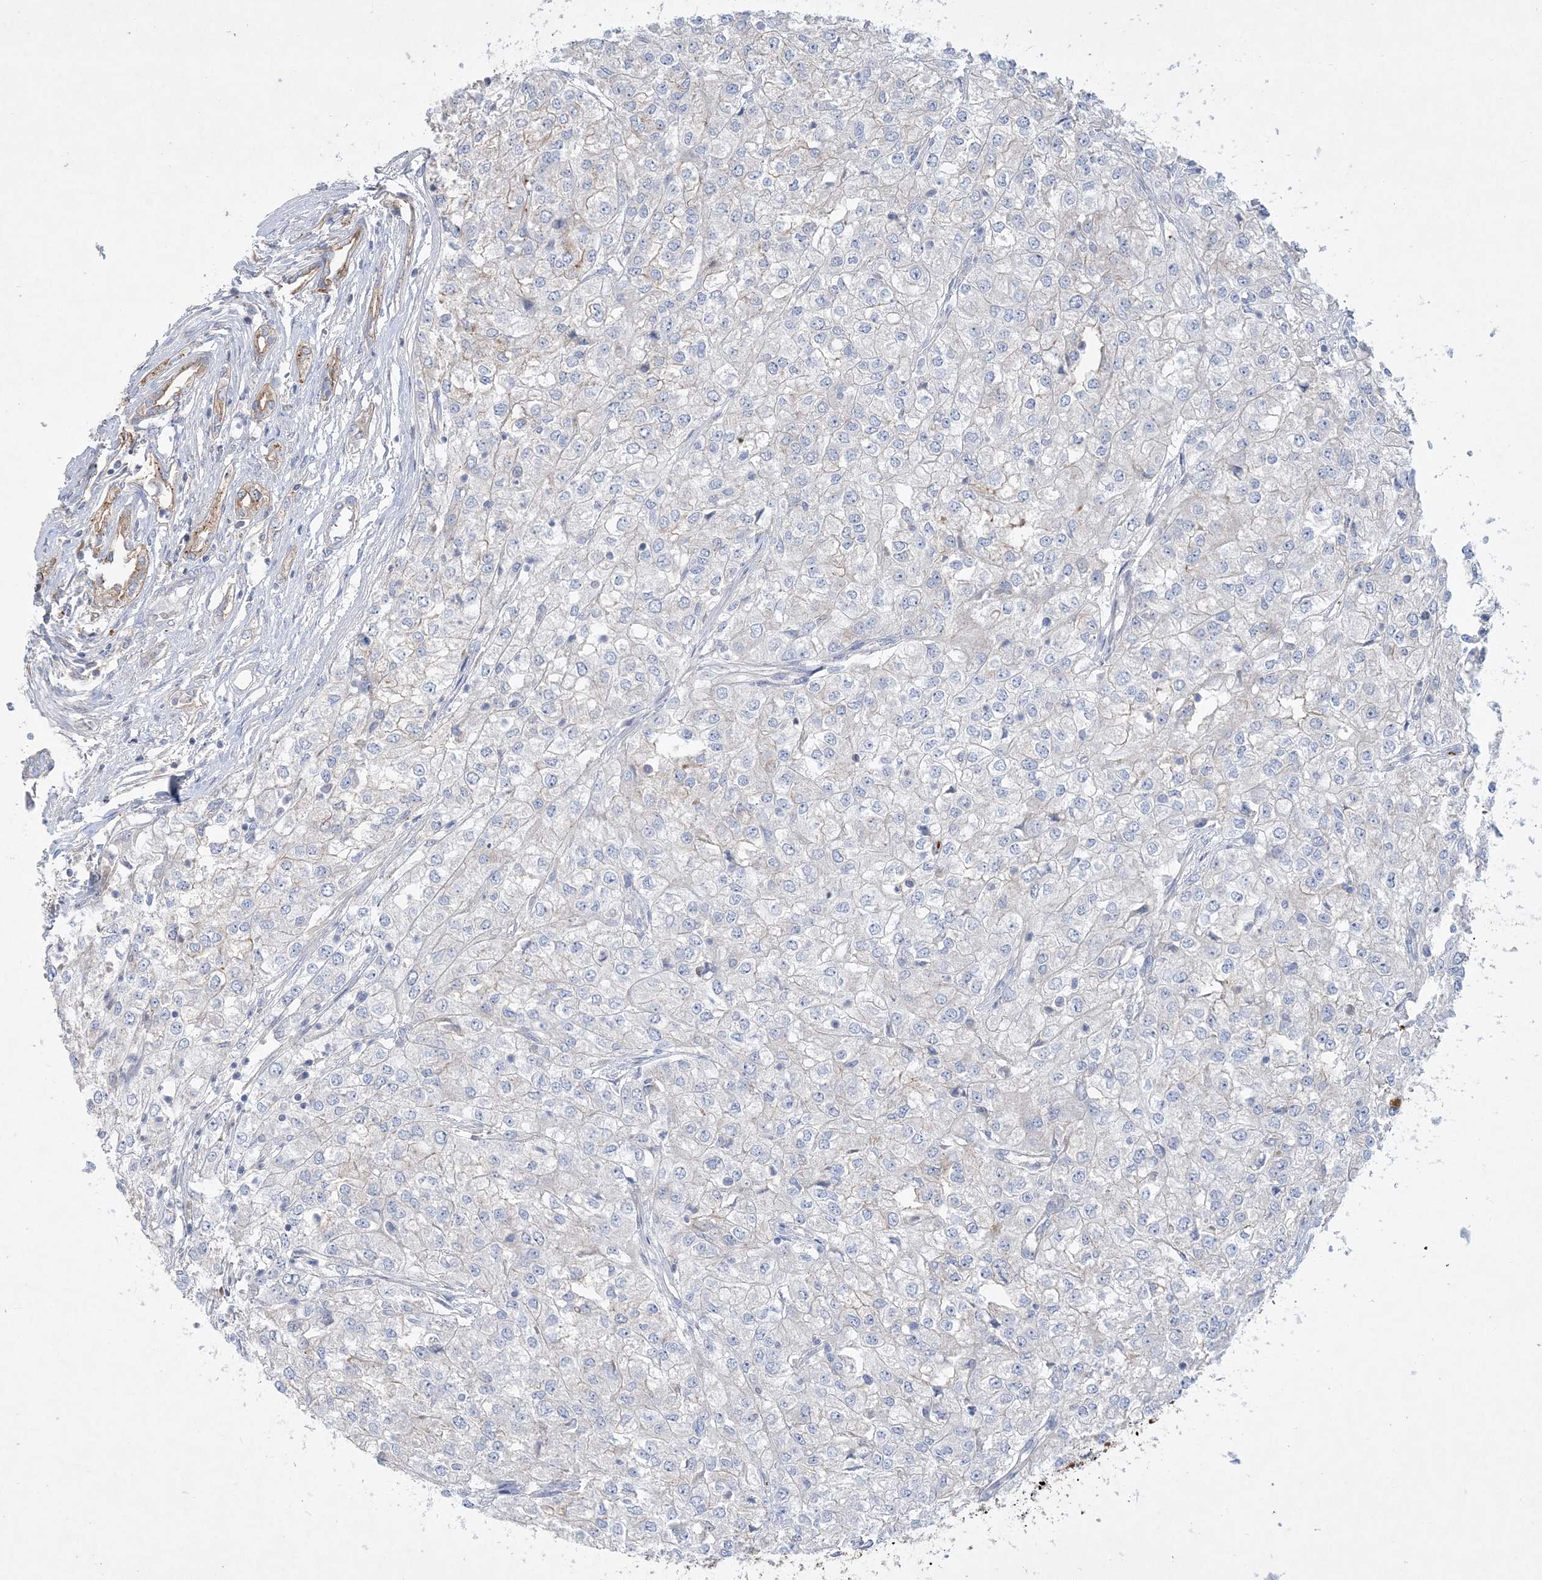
{"staining": {"intensity": "negative", "quantity": "none", "location": "none"}, "tissue": "renal cancer", "cell_type": "Tumor cells", "image_type": "cancer", "snomed": [{"axis": "morphology", "description": "Adenocarcinoma, NOS"}, {"axis": "topography", "description": "Kidney"}], "caption": "The IHC photomicrograph has no significant positivity in tumor cells of adenocarcinoma (renal) tissue.", "gene": "ADCK2", "patient": {"sex": "female", "age": 54}}